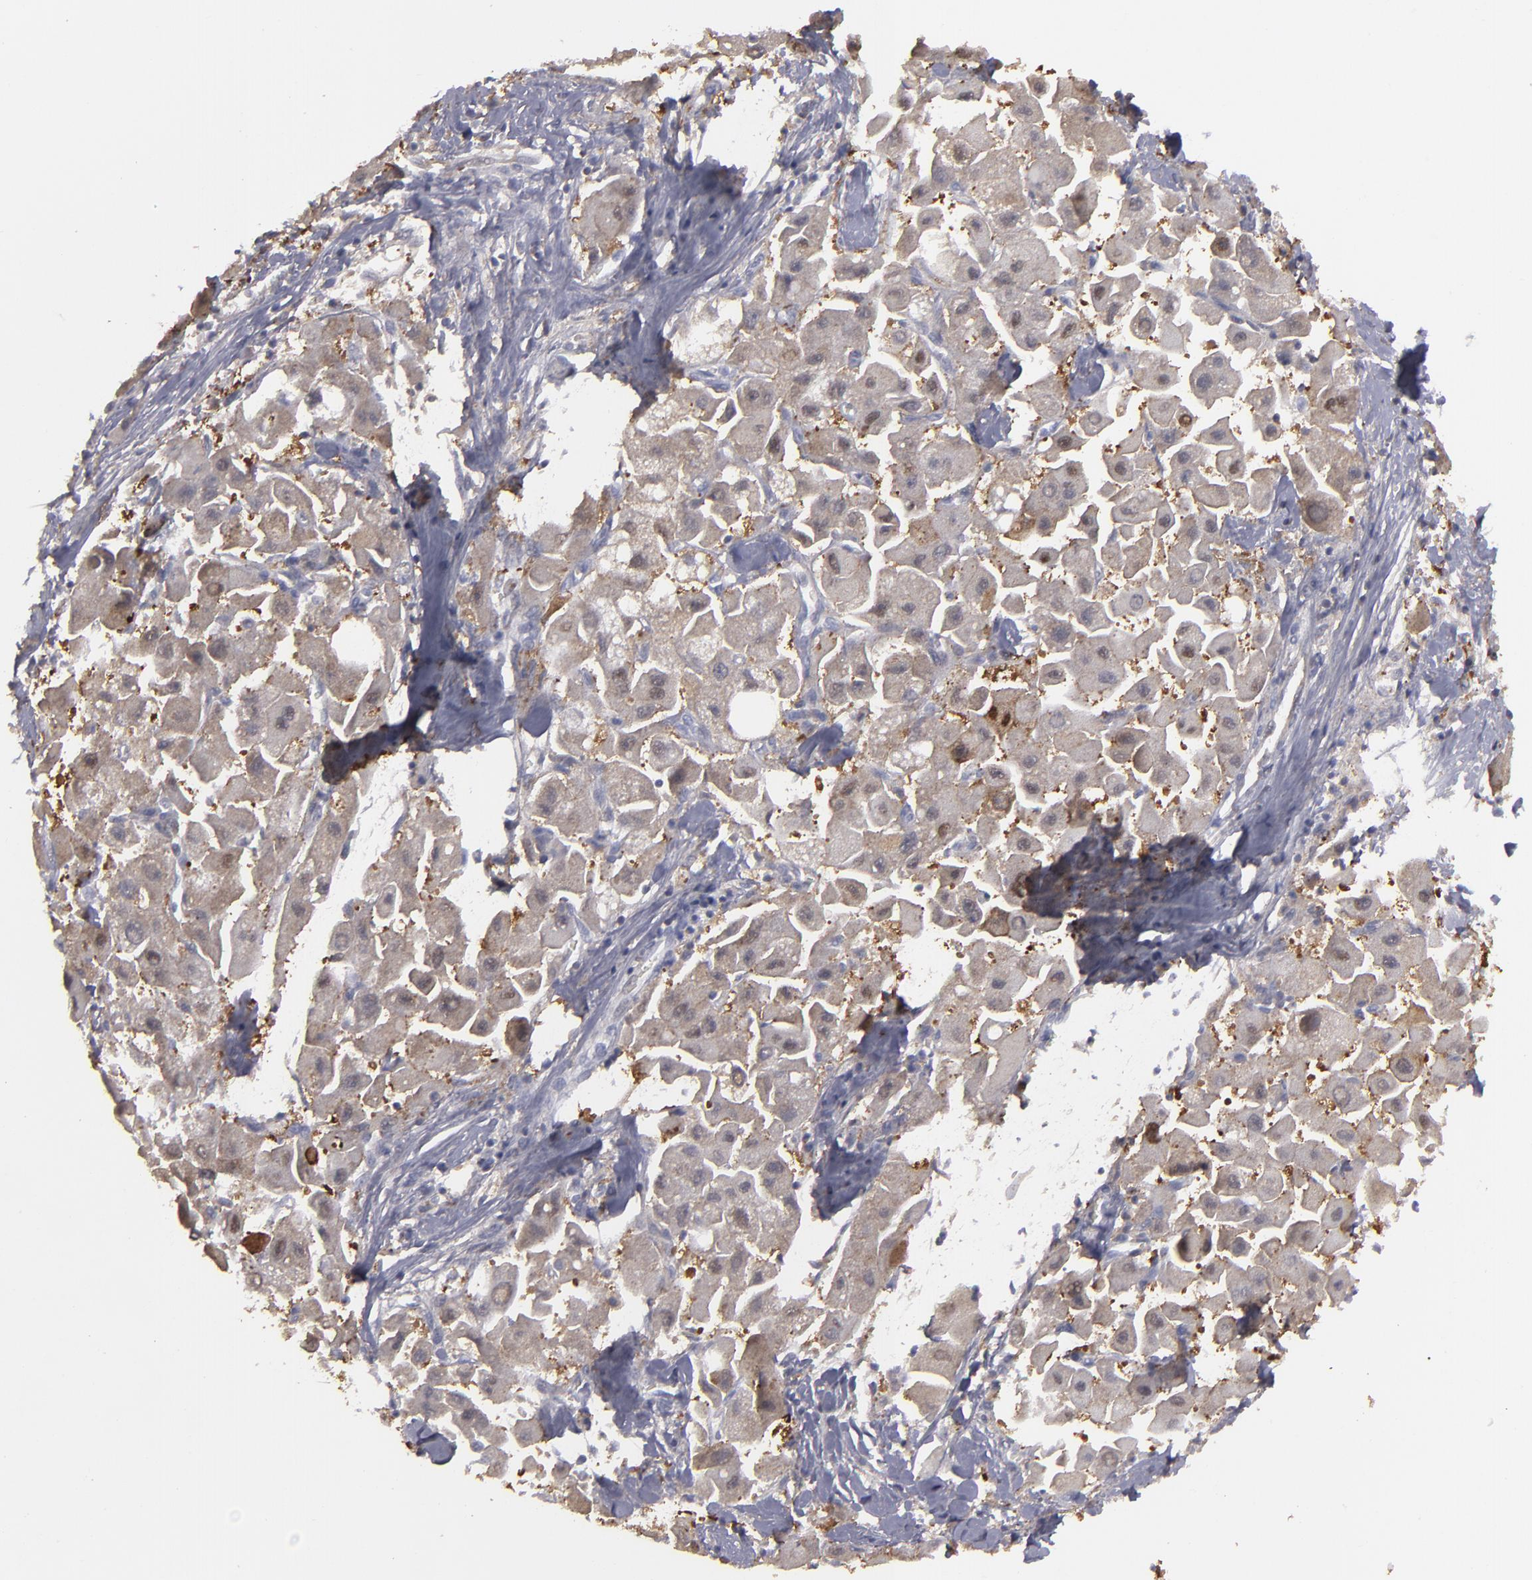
{"staining": {"intensity": "weak", "quantity": ">75%", "location": "cytoplasmic/membranous"}, "tissue": "liver cancer", "cell_type": "Tumor cells", "image_type": "cancer", "snomed": [{"axis": "morphology", "description": "Carcinoma, Hepatocellular, NOS"}, {"axis": "topography", "description": "Liver"}], "caption": "Tumor cells demonstrate low levels of weak cytoplasmic/membranous expression in approximately >75% of cells in human liver cancer (hepatocellular carcinoma). The protein of interest is stained brown, and the nuclei are stained in blue (DAB IHC with brightfield microscopy, high magnification).", "gene": "SEMA3G", "patient": {"sex": "male", "age": 24}}